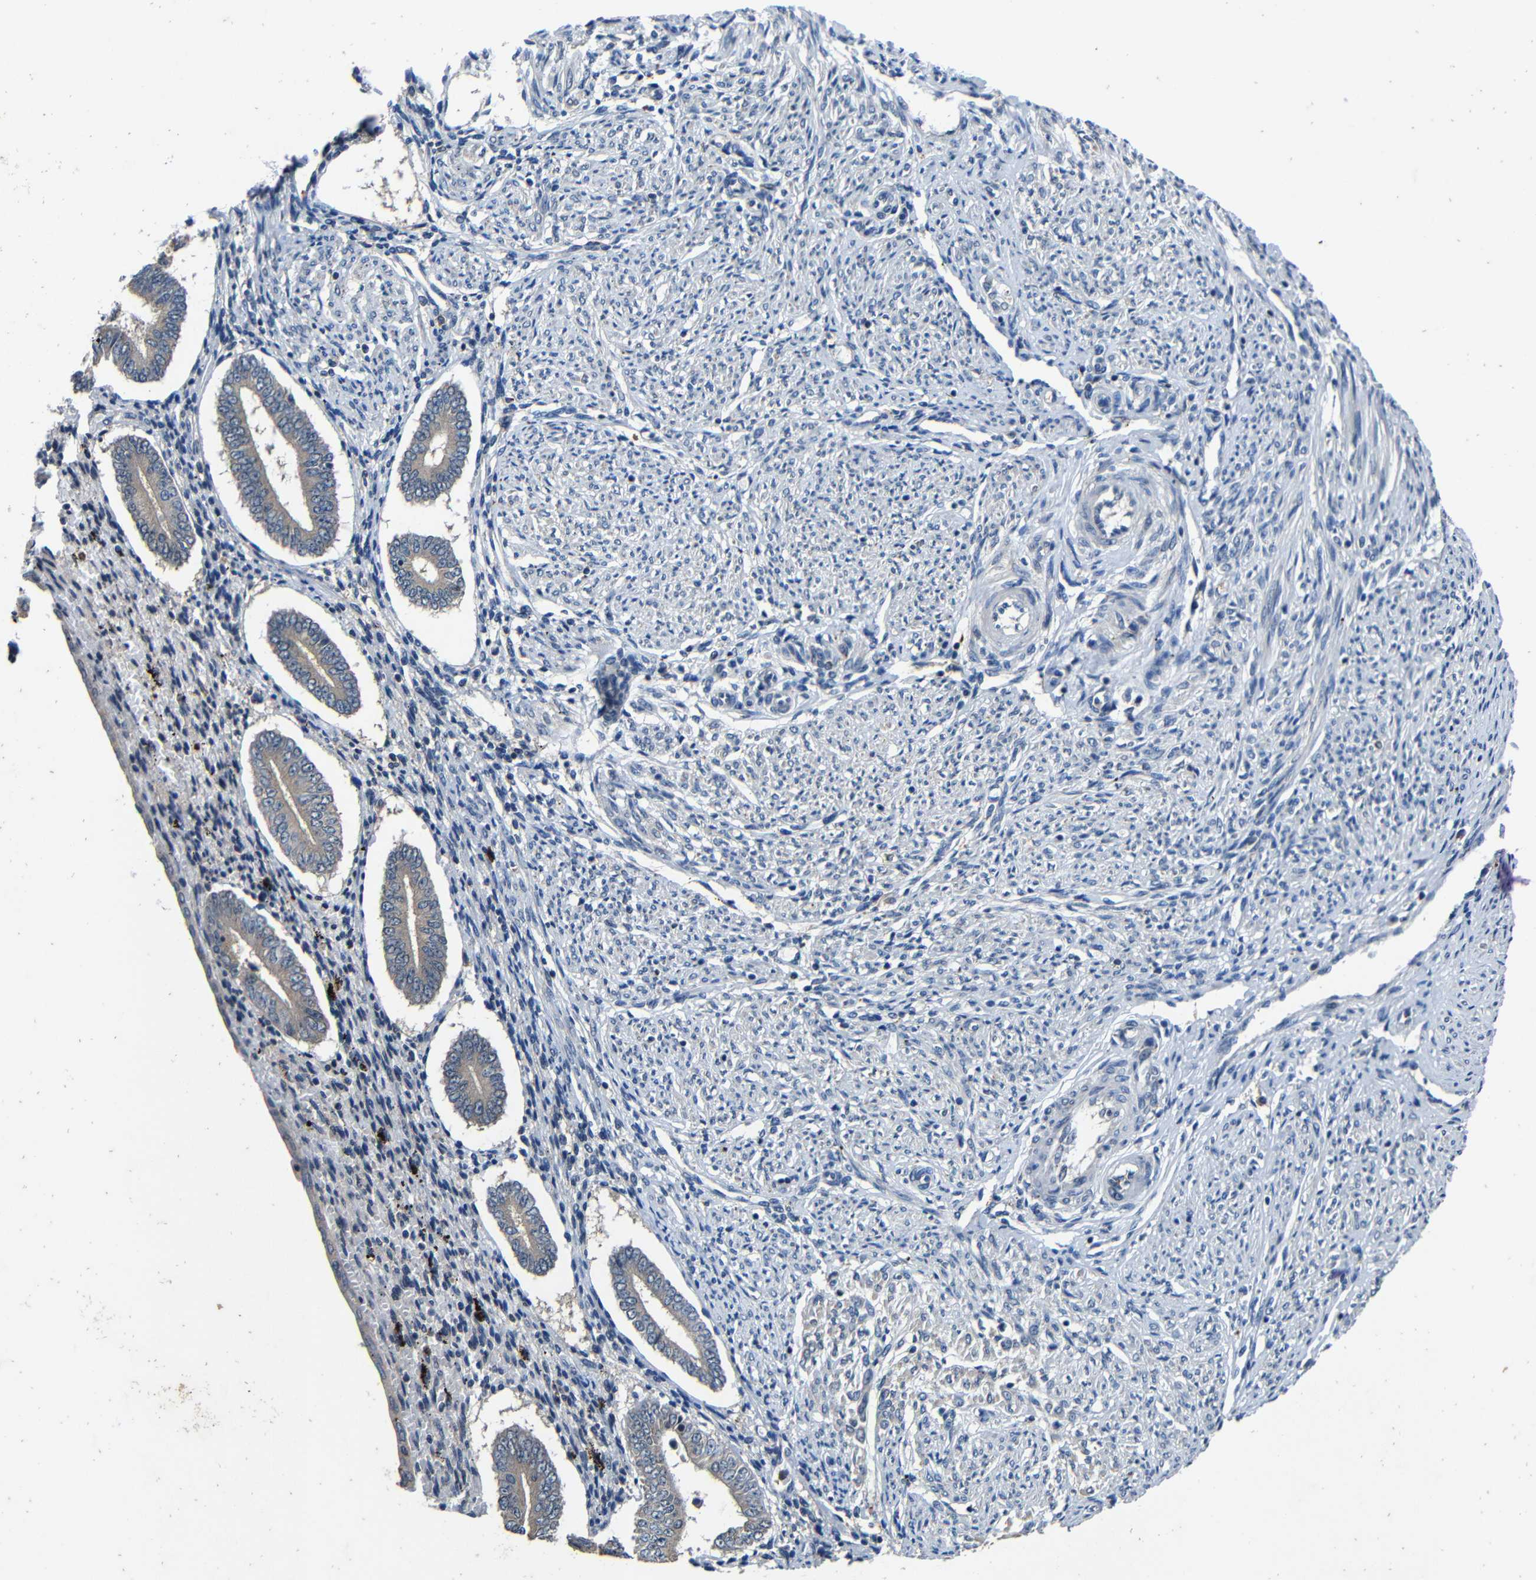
{"staining": {"intensity": "negative", "quantity": "none", "location": "none"}, "tissue": "endometrium", "cell_type": "Cells in endometrial stroma", "image_type": "normal", "snomed": [{"axis": "morphology", "description": "Normal tissue, NOS"}, {"axis": "topography", "description": "Endometrium"}], "caption": "Histopathology image shows no significant protein staining in cells in endometrial stroma of normal endometrium. The staining was performed using DAB to visualize the protein expression in brown, while the nuclei were stained in blue with hematoxylin (Magnification: 20x).", "gene": "C6orf89", "patient": {"sex": "female", "age": 42}}